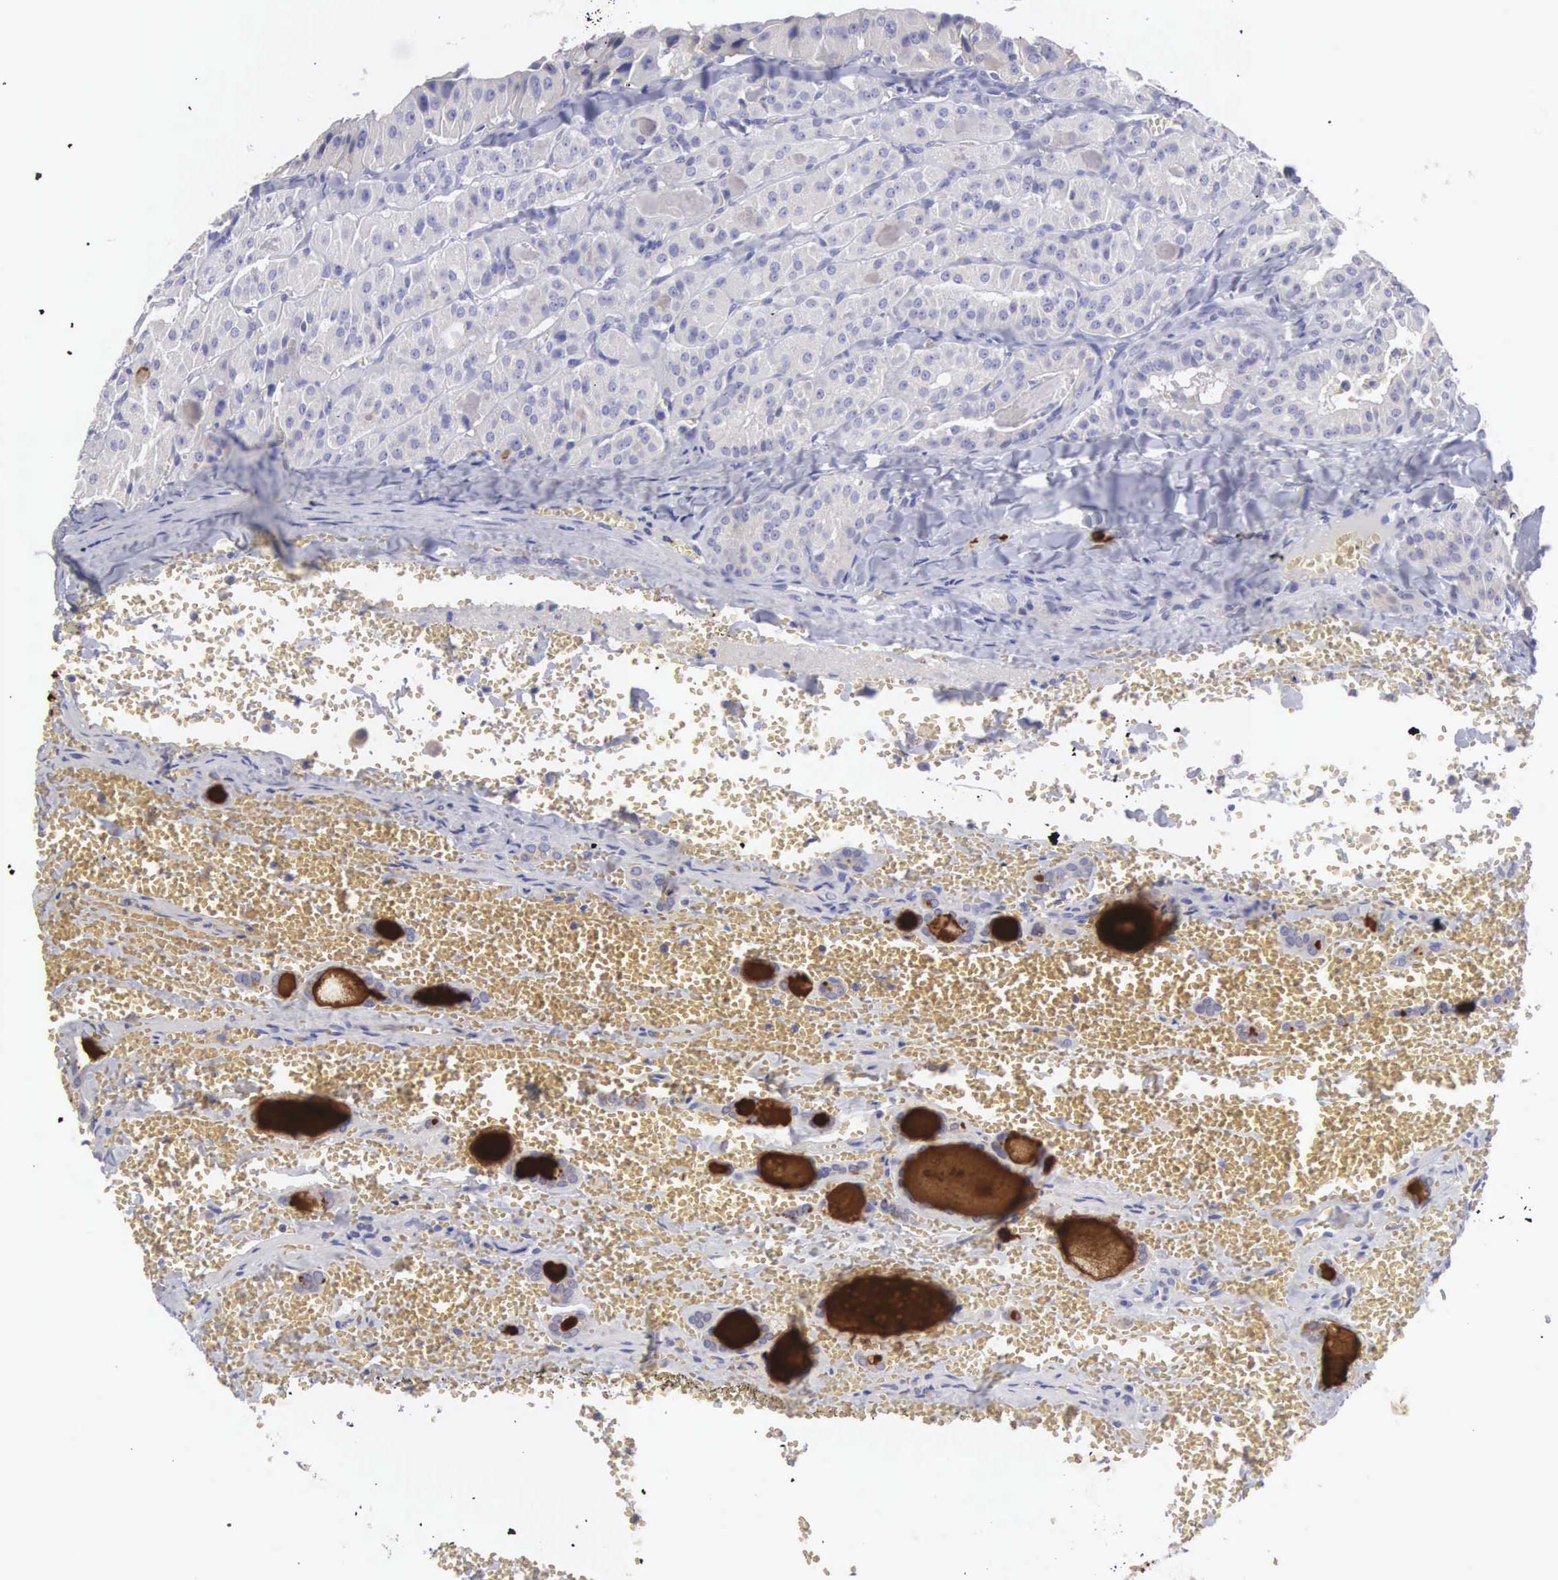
{"staining": {"intensity": "negative", "quantity": "none", "location": "none"}, "tissue": "thyroid cancer", "cell_type": "Tumor cells", "image_type": "cancer", "snomed": [{"axis": "morphology", "description": "Carcinoma, NOS"}, {"axis": "topography", "description": "Thyroid gland"}], "caption": "Immunohistochemical staining of carcinoma (thyroid) demonstrates no significant staining in tumor cells.", "gene": "SLITRK4", "patient": {"sex": "male", "age": 76}}